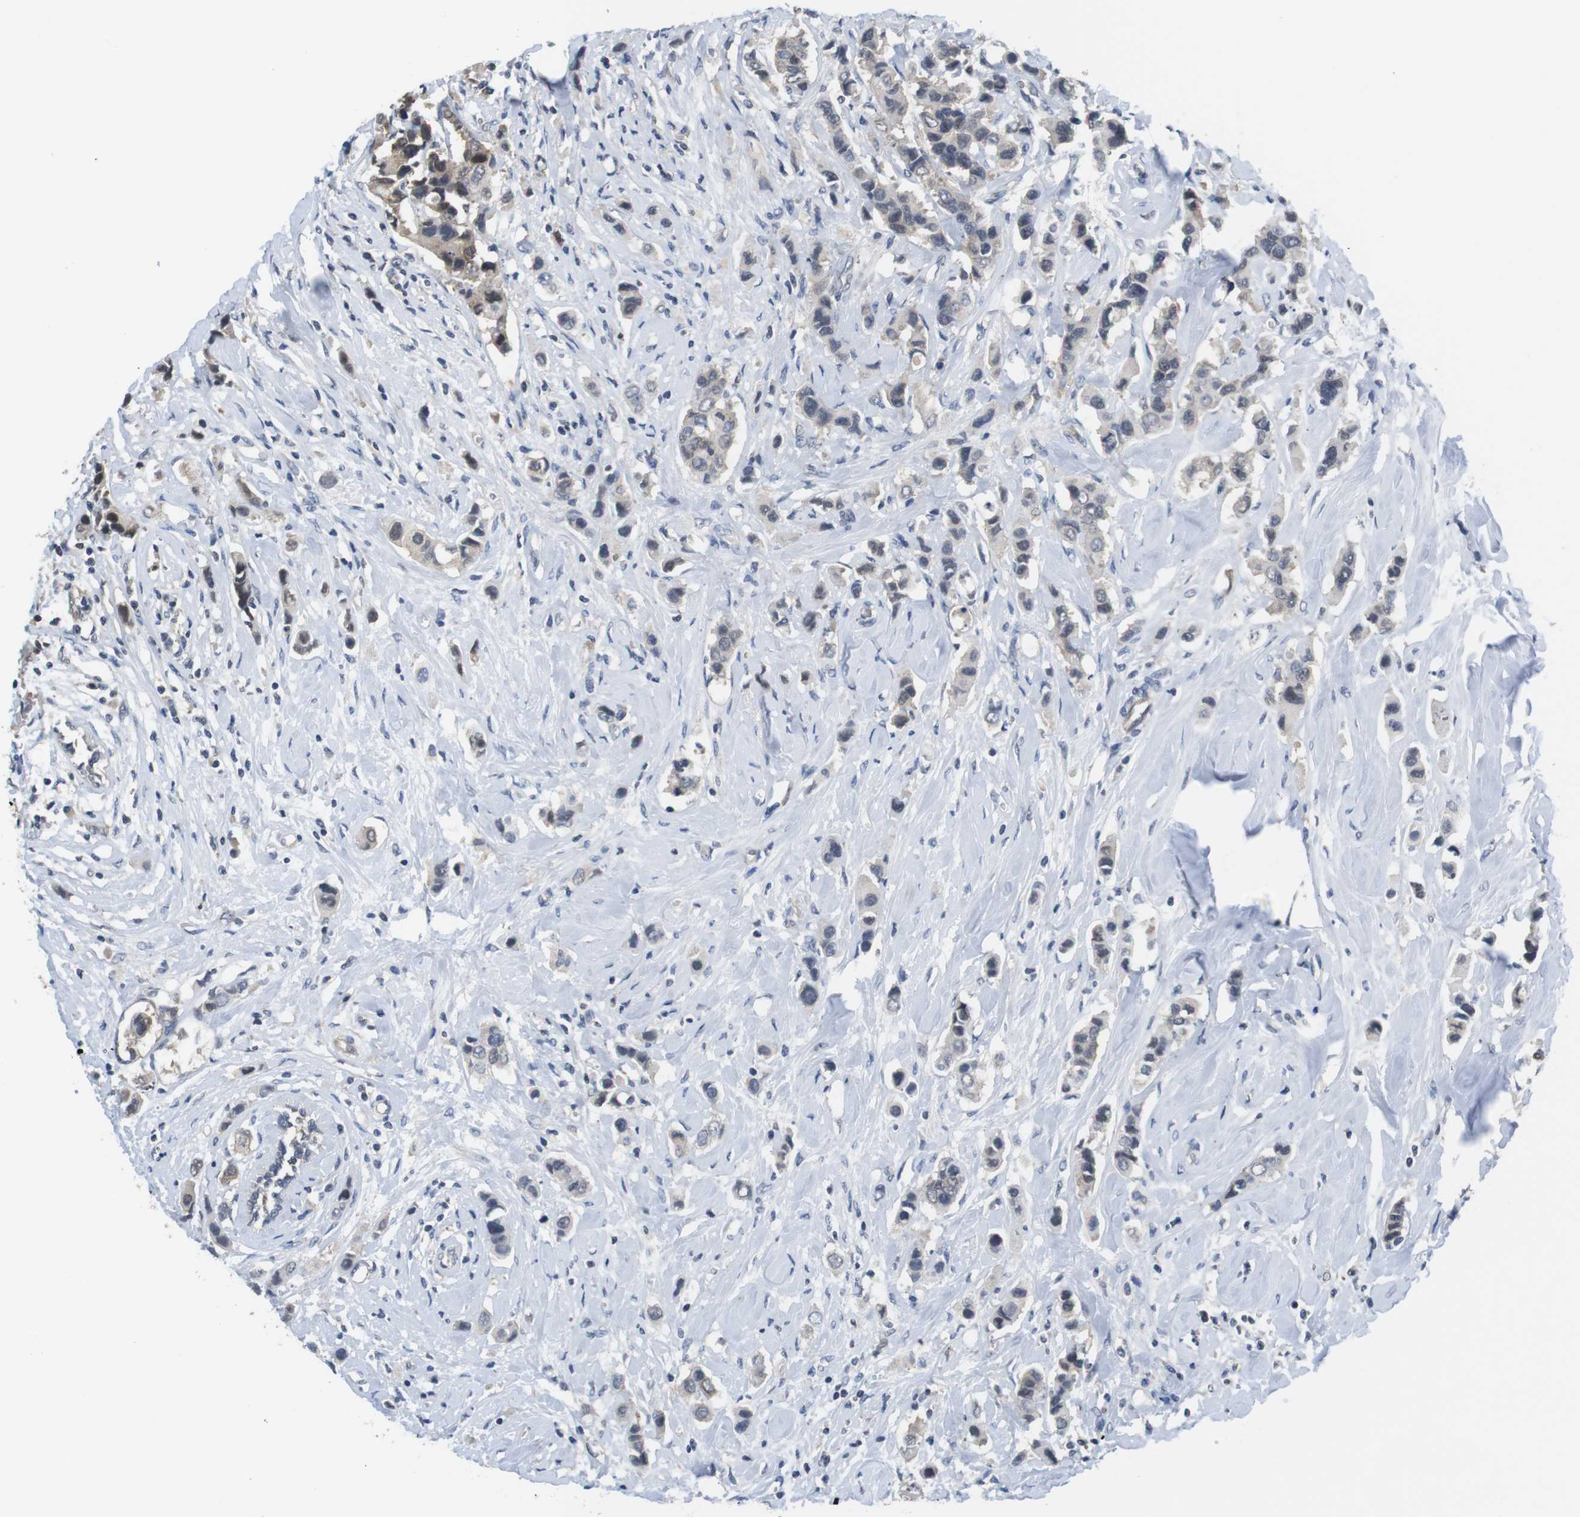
{"staining": {"intensity": "moderate", "quantity": "25%-75%", "location": "cytoplasmic/membranous,nuclear"}, "tissue": "breast cancer", "cell_type": "Tumor cells", "image_type": "cancer", "snomed": [{"axis": "morphology", "description": "Normal tissue, NOS"}, {"axis": "morphology", "description": "Duct carcinoma"}, {"axis": "topography", "description": "Breast"}], "caption": "Immunohistochemical staining of human breast cancer (infiltrating ductal carcinoma) displays medium levels of moderate cytoplasmic/membranous and nuclear staining in approximately 25%-75% of tumor cells.", "gene": "FADD", "patient": {"sex": "female", "age": 50}}